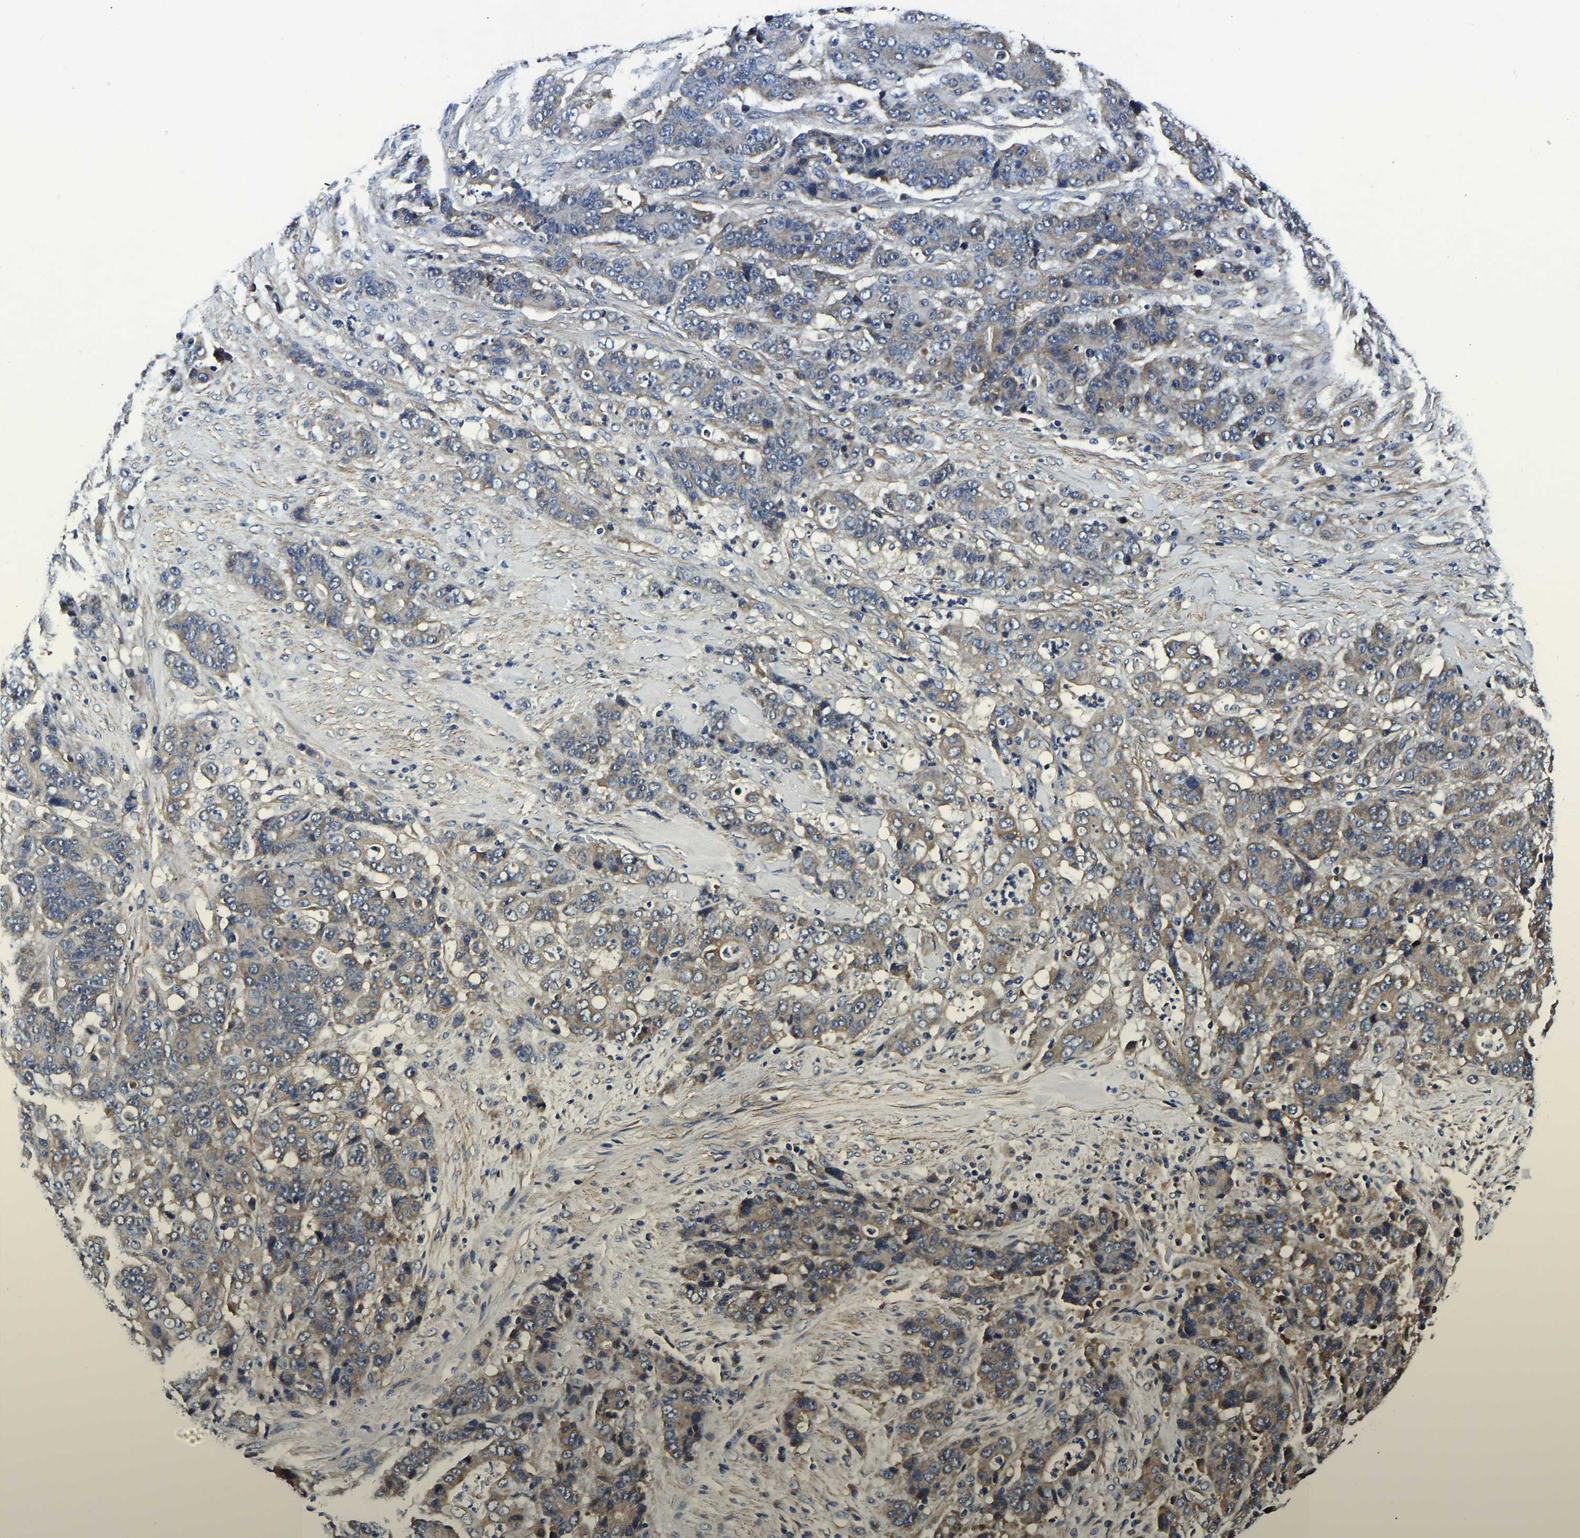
{"staining": {"intensity": "weak", "quantity": ">75%", "location": "cytoplasmic/membranous"}, "tissue": "stomach cancer", "cell_type": "Tumor cells", "image_type": "cancer", "snomed": [{"axis": "morphology", "description": "Adenocarcinoma, NOS"}, {"axis": "topography", "description": "Stomach"}], "caption": "Immunohistochemistry (DAB) staining of stomach cancer exhibits weak cytoplasmic/membranous protein expression in approximately >75% of tumor cells.", "gene": "KCTD17", "patient": {"sex": "female", "age": 73}}